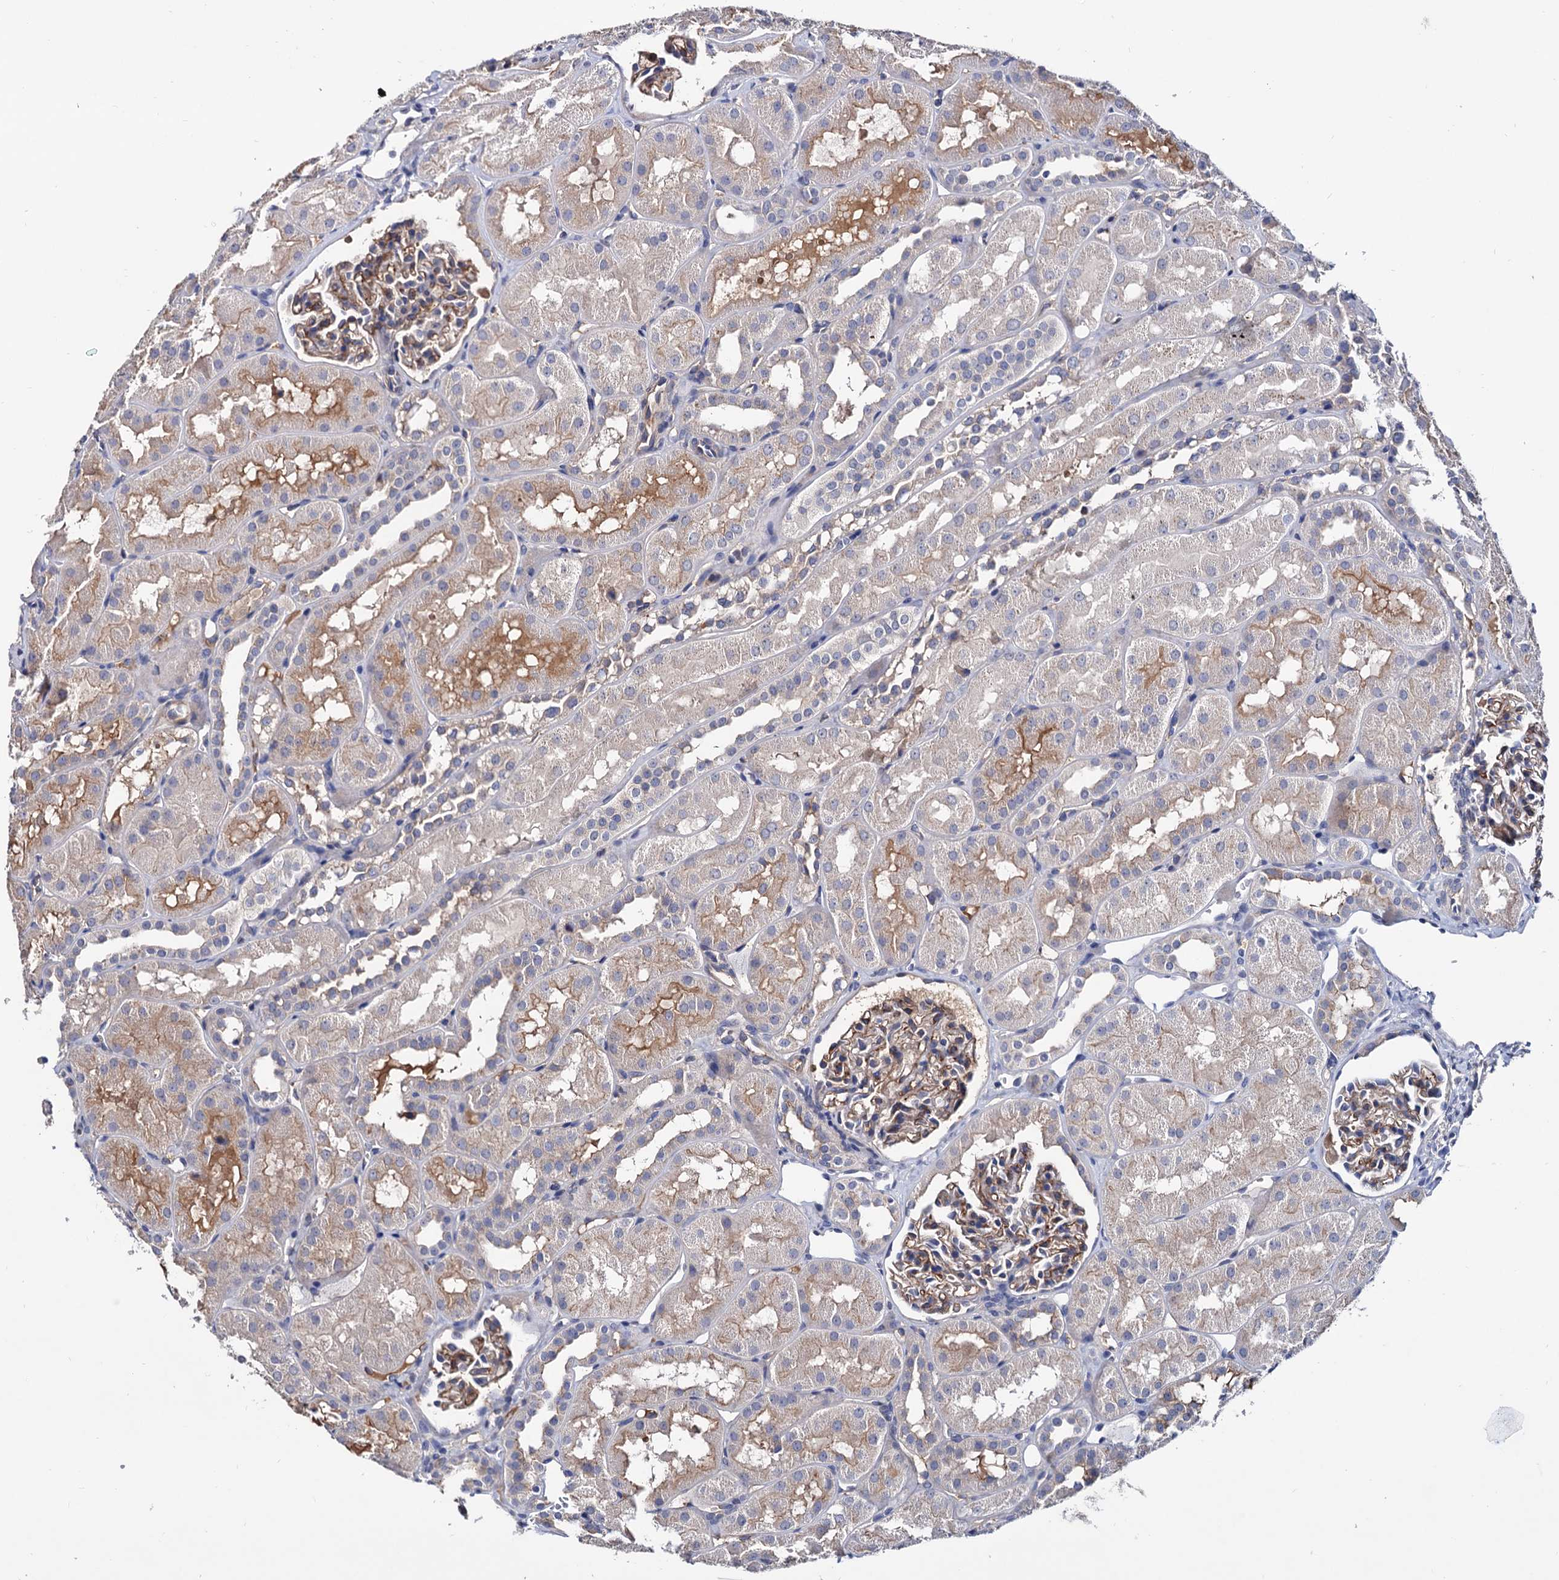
{"staining": {"intensity": "moderate", "quantity": "25%-75%", "location": "cytoplasmic/membranous"}, "tissue": "kidney", "cell_type": "Cells in glomeruli", "image_type": "normal", "snomed": [{"axis": "morphology", "description": "Normal tissue, NOS"}, {"axis": "topography", "description": "Kidney"}, {"axis": "topography", "description": "Urinary bladder"}], "caption": "An immunohistochemistry (IHC) photomicrograph of unremarkable tissue is shown. Protein staining in brown labels moderate cytoplasmic/membranous positivity in kidney within cells in glomeruli. (Stains: DAB (3,3'-diaminobenzidine) in brown, nuclei in blue, Microscopy: brightfield microscopy at high magnification).", "gene": "NPAS4", "patient": {"sex": "male", "age": 16}}